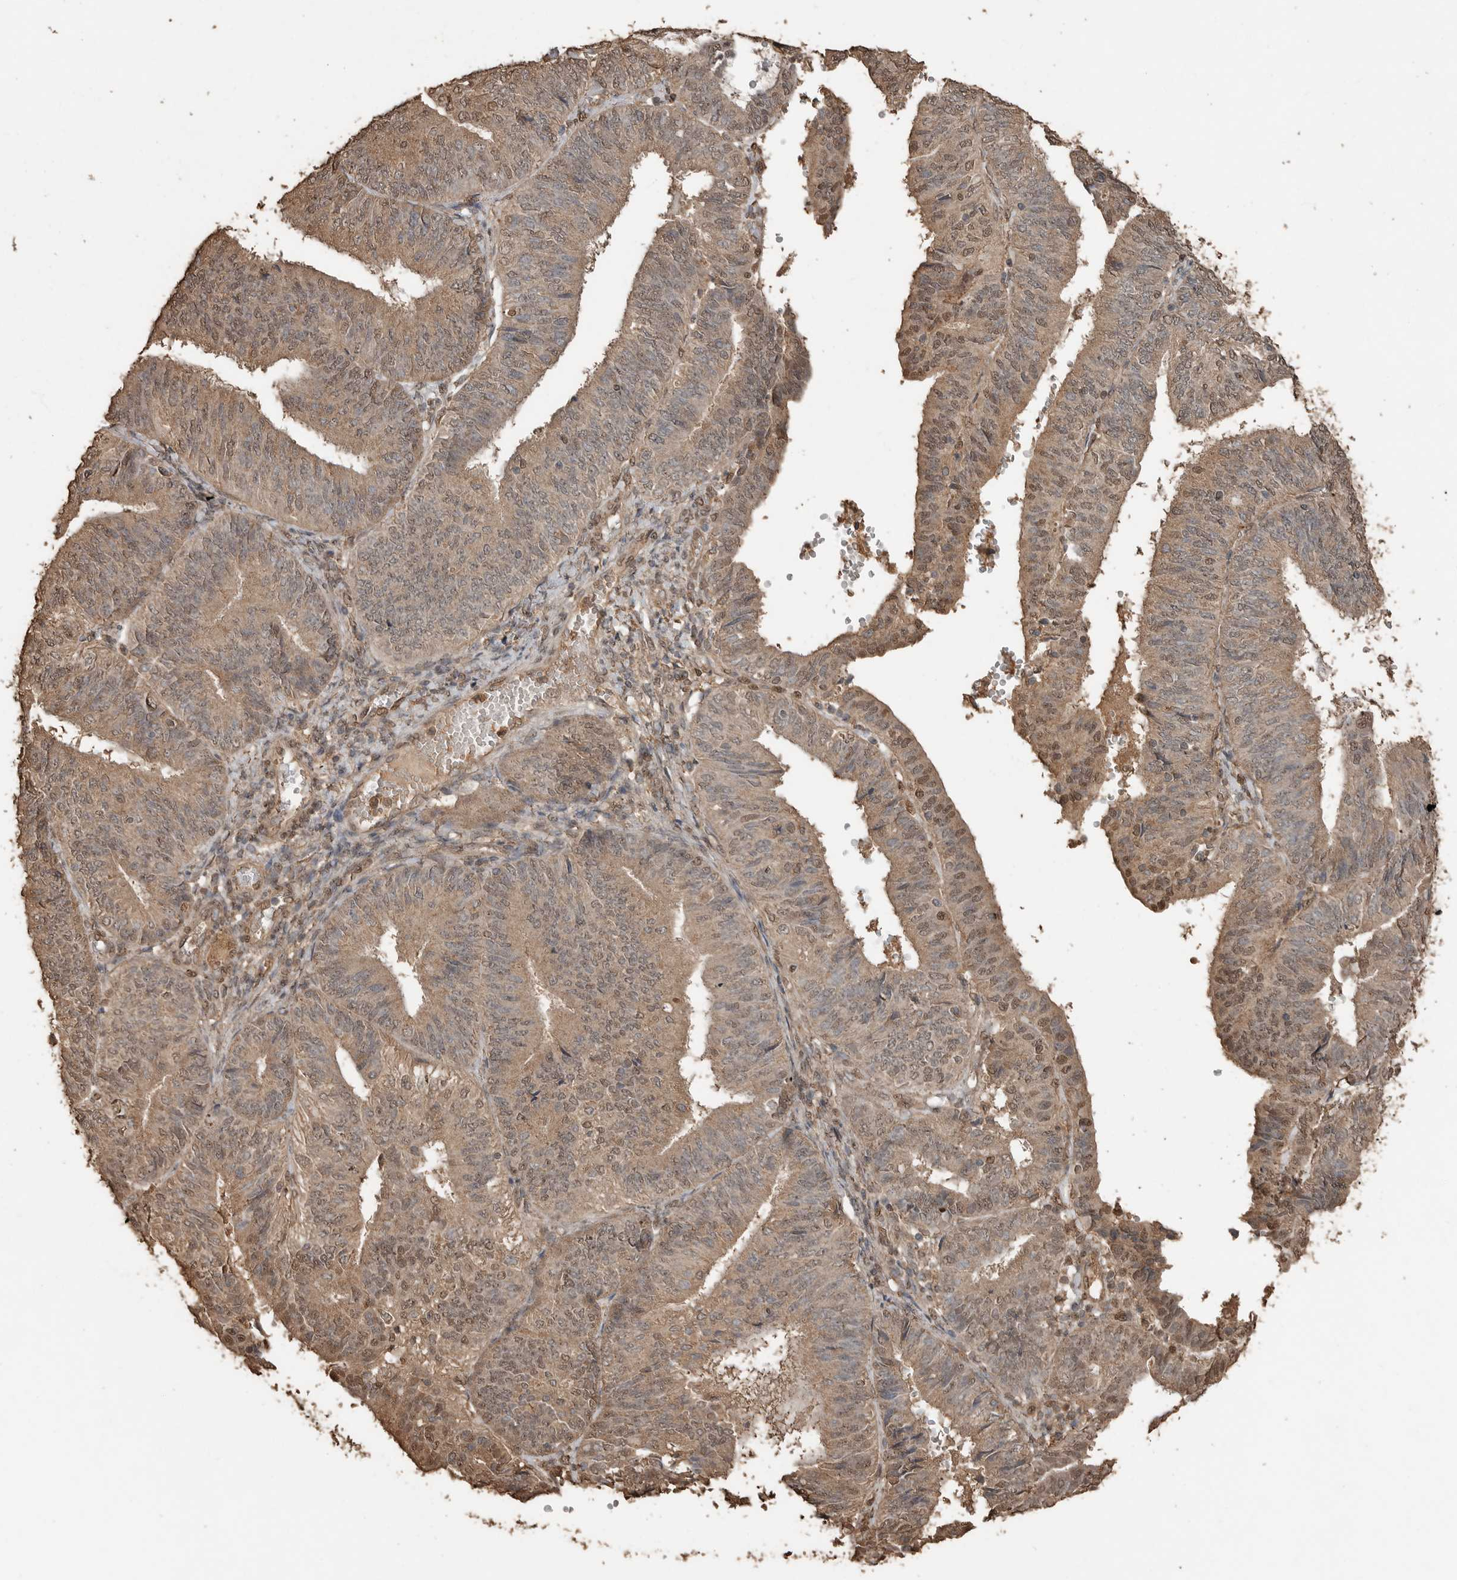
{"staining": {"intensity": "moderate", "quantity": ">75%", "location": "cytoplasmic/membranous,nuclear"}, "tissue": "endometrial cancer", "cell_type": "Tumor cells", "image_type": "cancer", "snomed": [{"axis": "morphology", "description": "Adenocarcinoma, NOS"}, {"axis": "topography", "description": "Endometrium"}], "caption": "This micrograph demonstrates immunohistochemistry staining of human endometrial adenocarcinoma, with medium moderate cytoplasmic/membranous and nuclear positivity in about >75% of tumor cells.", "gene": "BLZF1", "patient": {"sex": "female", "age": 58}}